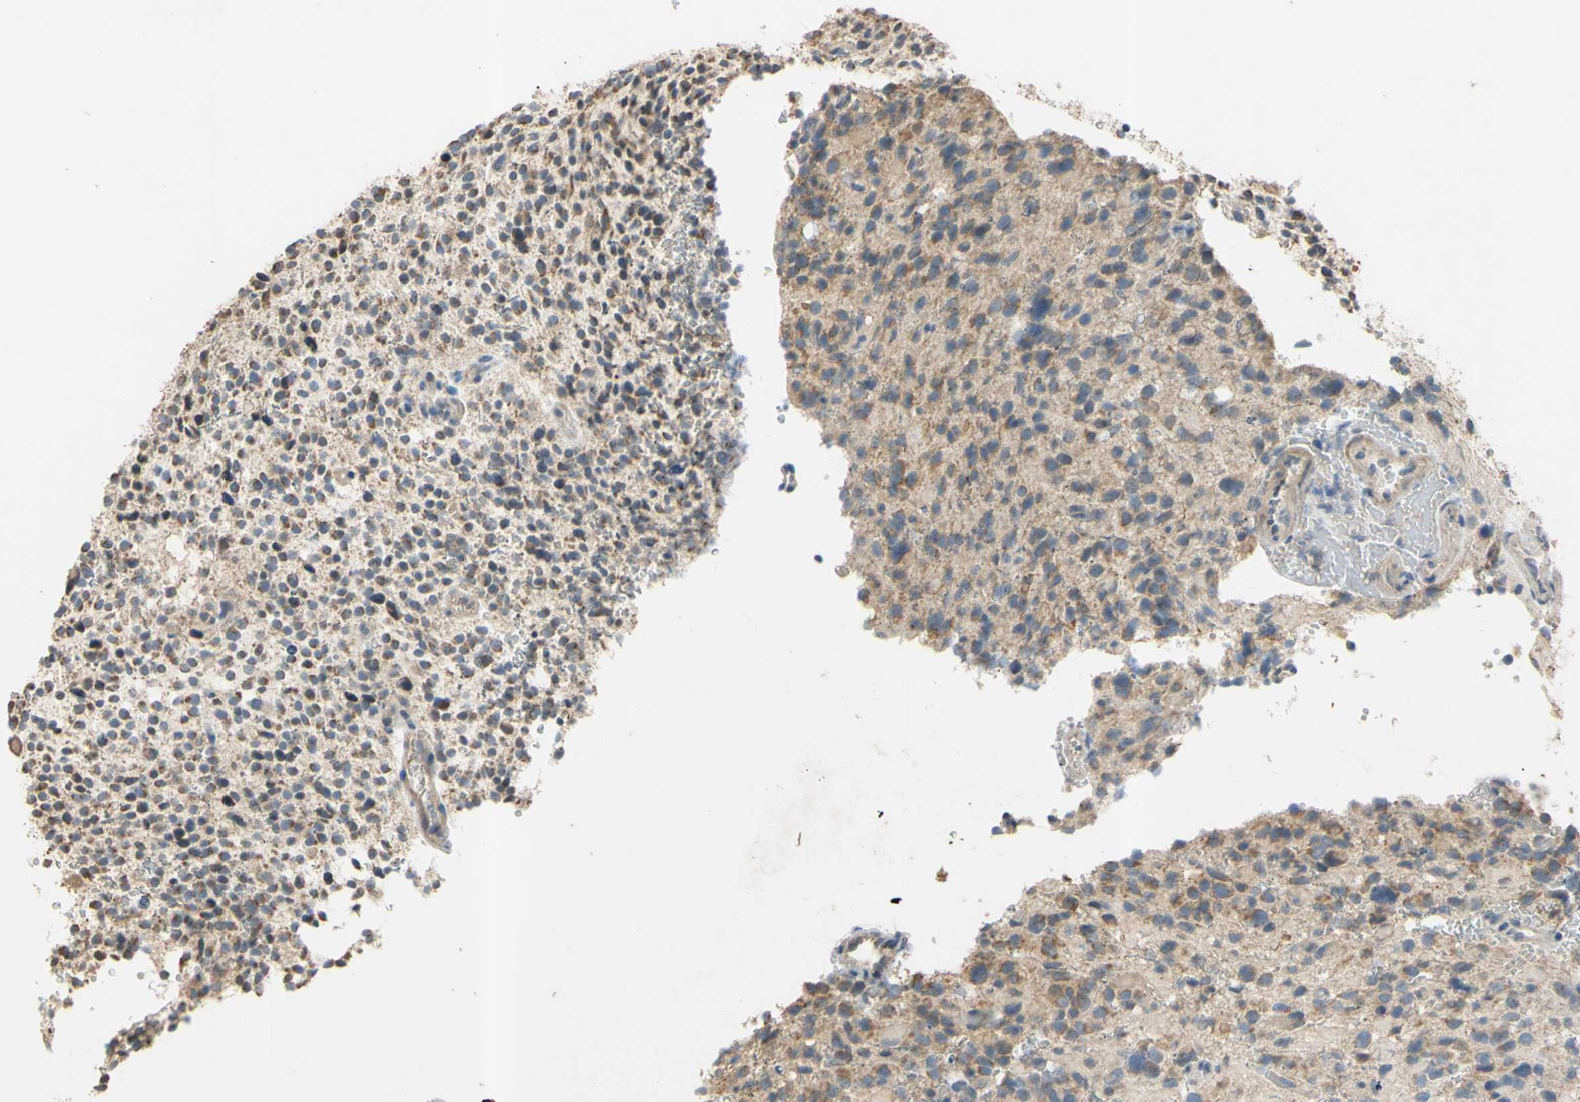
{"staining": {"intensity": "moderate", "quantity": "25%-75%", "location": "cytoplasmic/membranous"}, "tissue": "glioma", "cell_type": "Tumor cells", "image_type": "cancer", "snomed": [{"axis": "morphology", "description": "Glioma, malignant, High grade"}, {"axis": "topography", "description": "Brain"}], "caption": "Brown immunohistochemical staining in human malignant glioma (high-grade) exhibits moderate cytoplasmic/membranous positivity in approximately 25%-75% of tumor cells.", "gene": "PTGIS", "patient": {"sex": "male", "age": 48}}